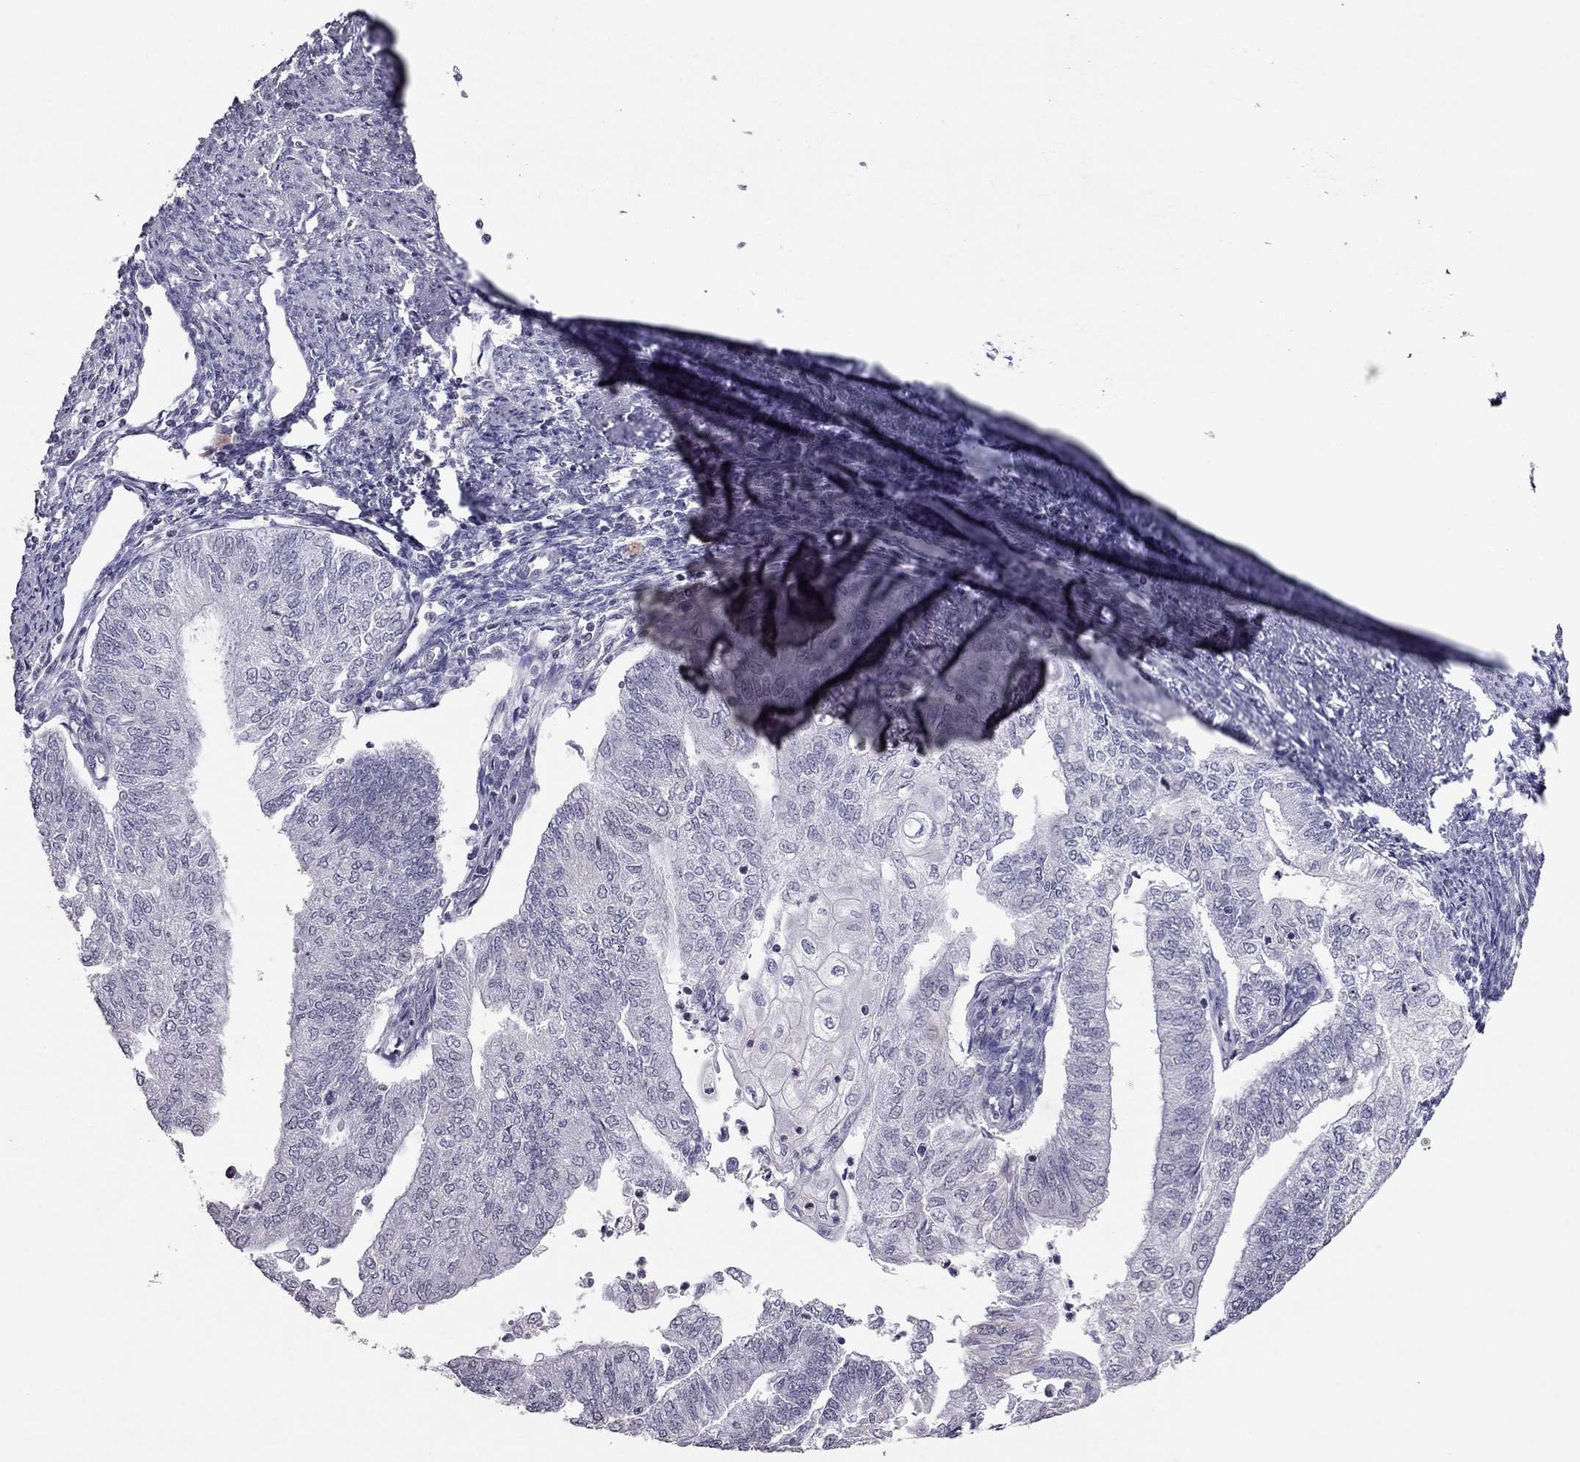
{"staining": {"intensity": "negative", "quantity": "none", "location": "none"}, "tissue": "endometrial cancer", "cell_type": "Tumor cells", "image_type": "cancer", "snomed": [{"axis": "morphology", "description": "Adenocarcinoma, NOS"}, {"axis": "topography", "description": "Endometrium"}], "caption": "Image shows no significant protein expression in tumor cells of endometrial adenocarcinoma.", "gene": "TSHB", "patient": {"sex": "female", "age": 59}}